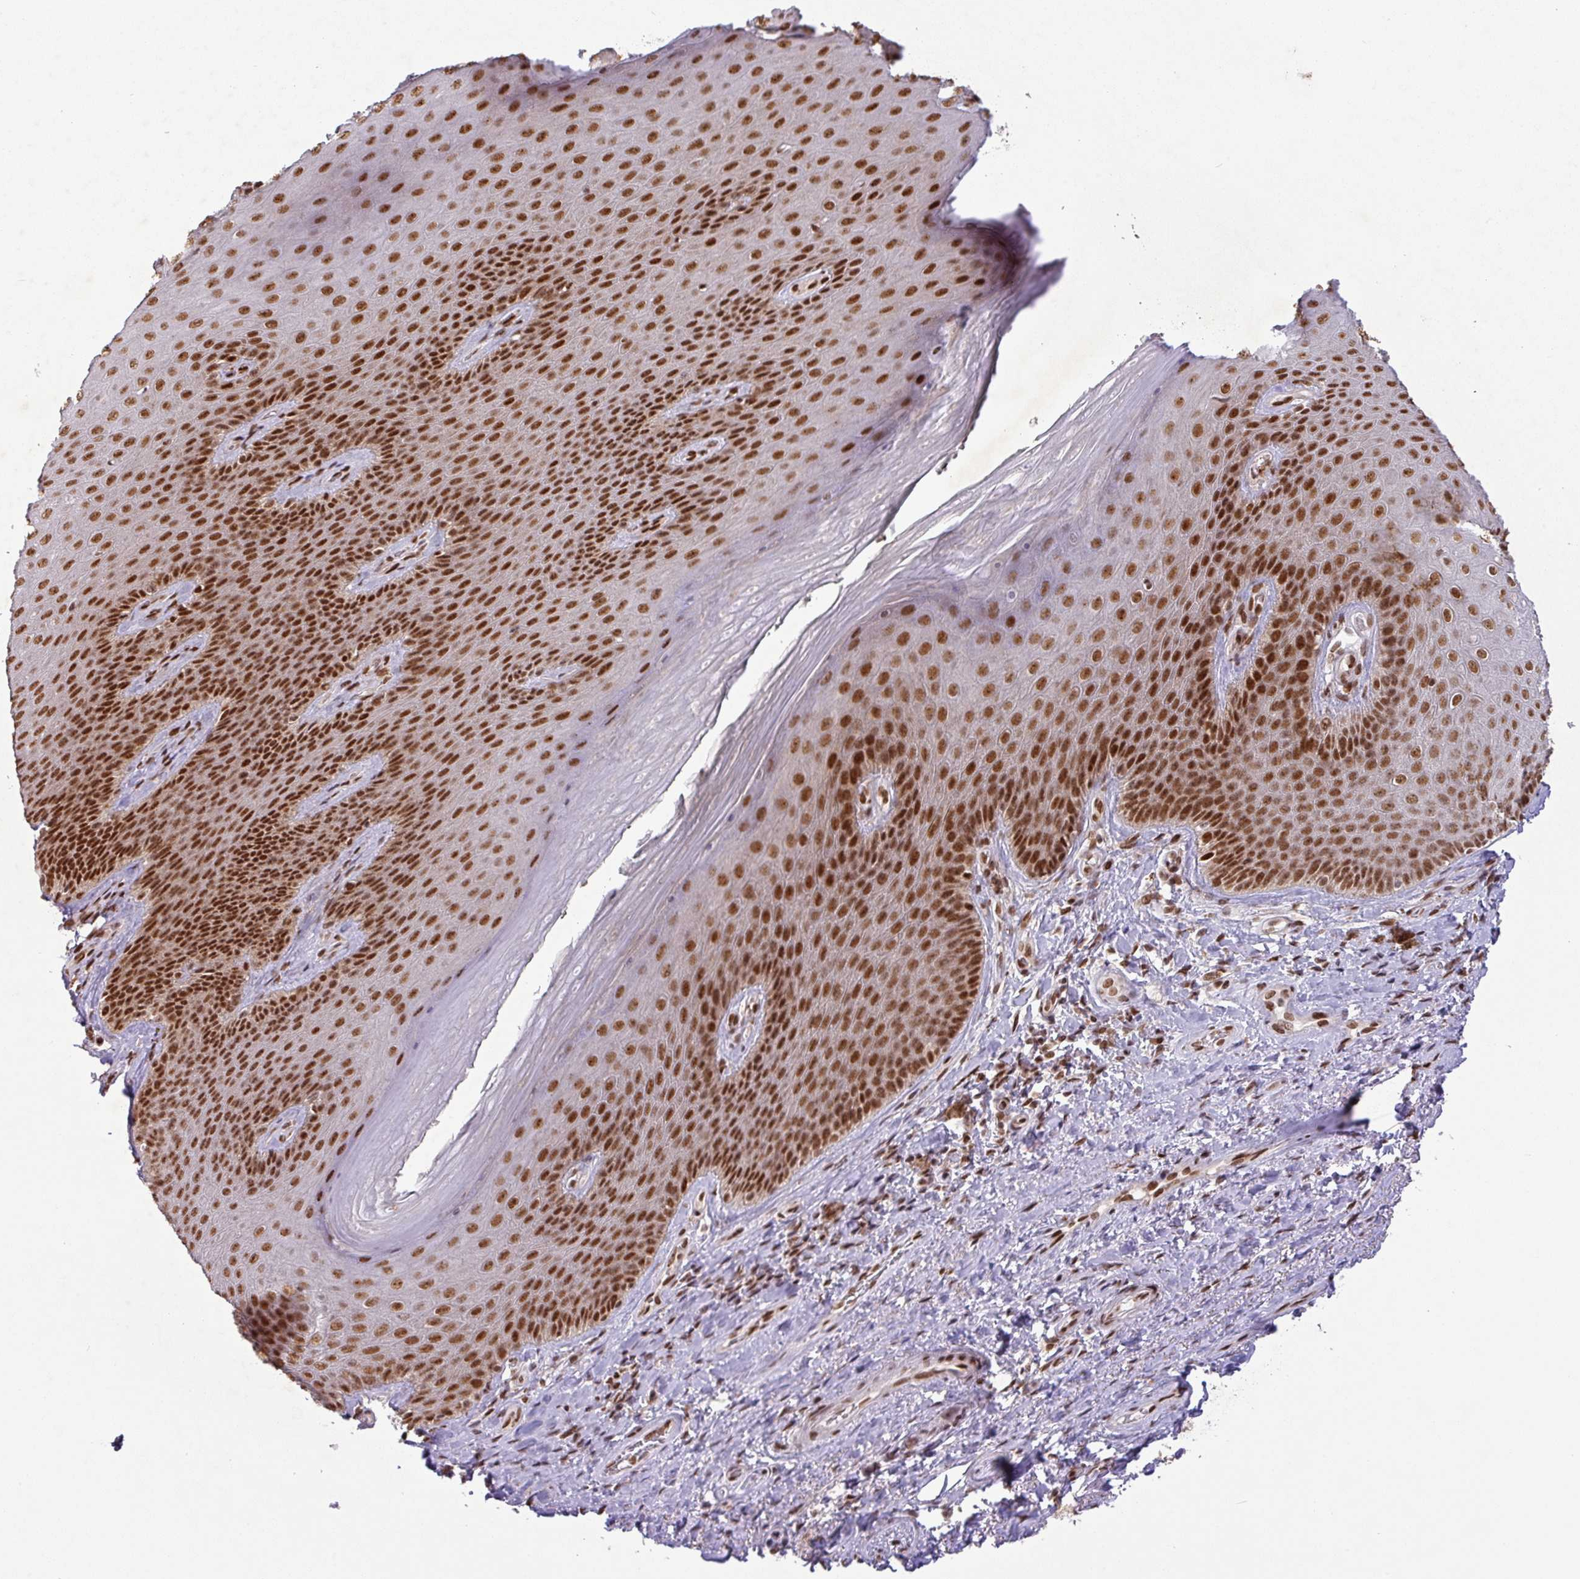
{"staining": {"intensity": "strong", "quantity": ">75%", "location": "nuclear"}, "tissue": "skin", "cell_type": "Epidermal cells", "image_type": "normal", "snomed": [{"axis": "morphology", "description": "Normal tissue, NOS"}, {"axis": "topography", "description": "Anal"}, {"axis": "topography", "description": "Peripheral nerve tissue"}], "caption": "Immunohistochemical staining of benign skin displays high levels of strong nuclear positivity in approximately >75% of epidermal cells. (IHC, brightfield microscopy, high magnification).", "gene": "SRSF2", "patient": {"sex": "male", "age": 53}}